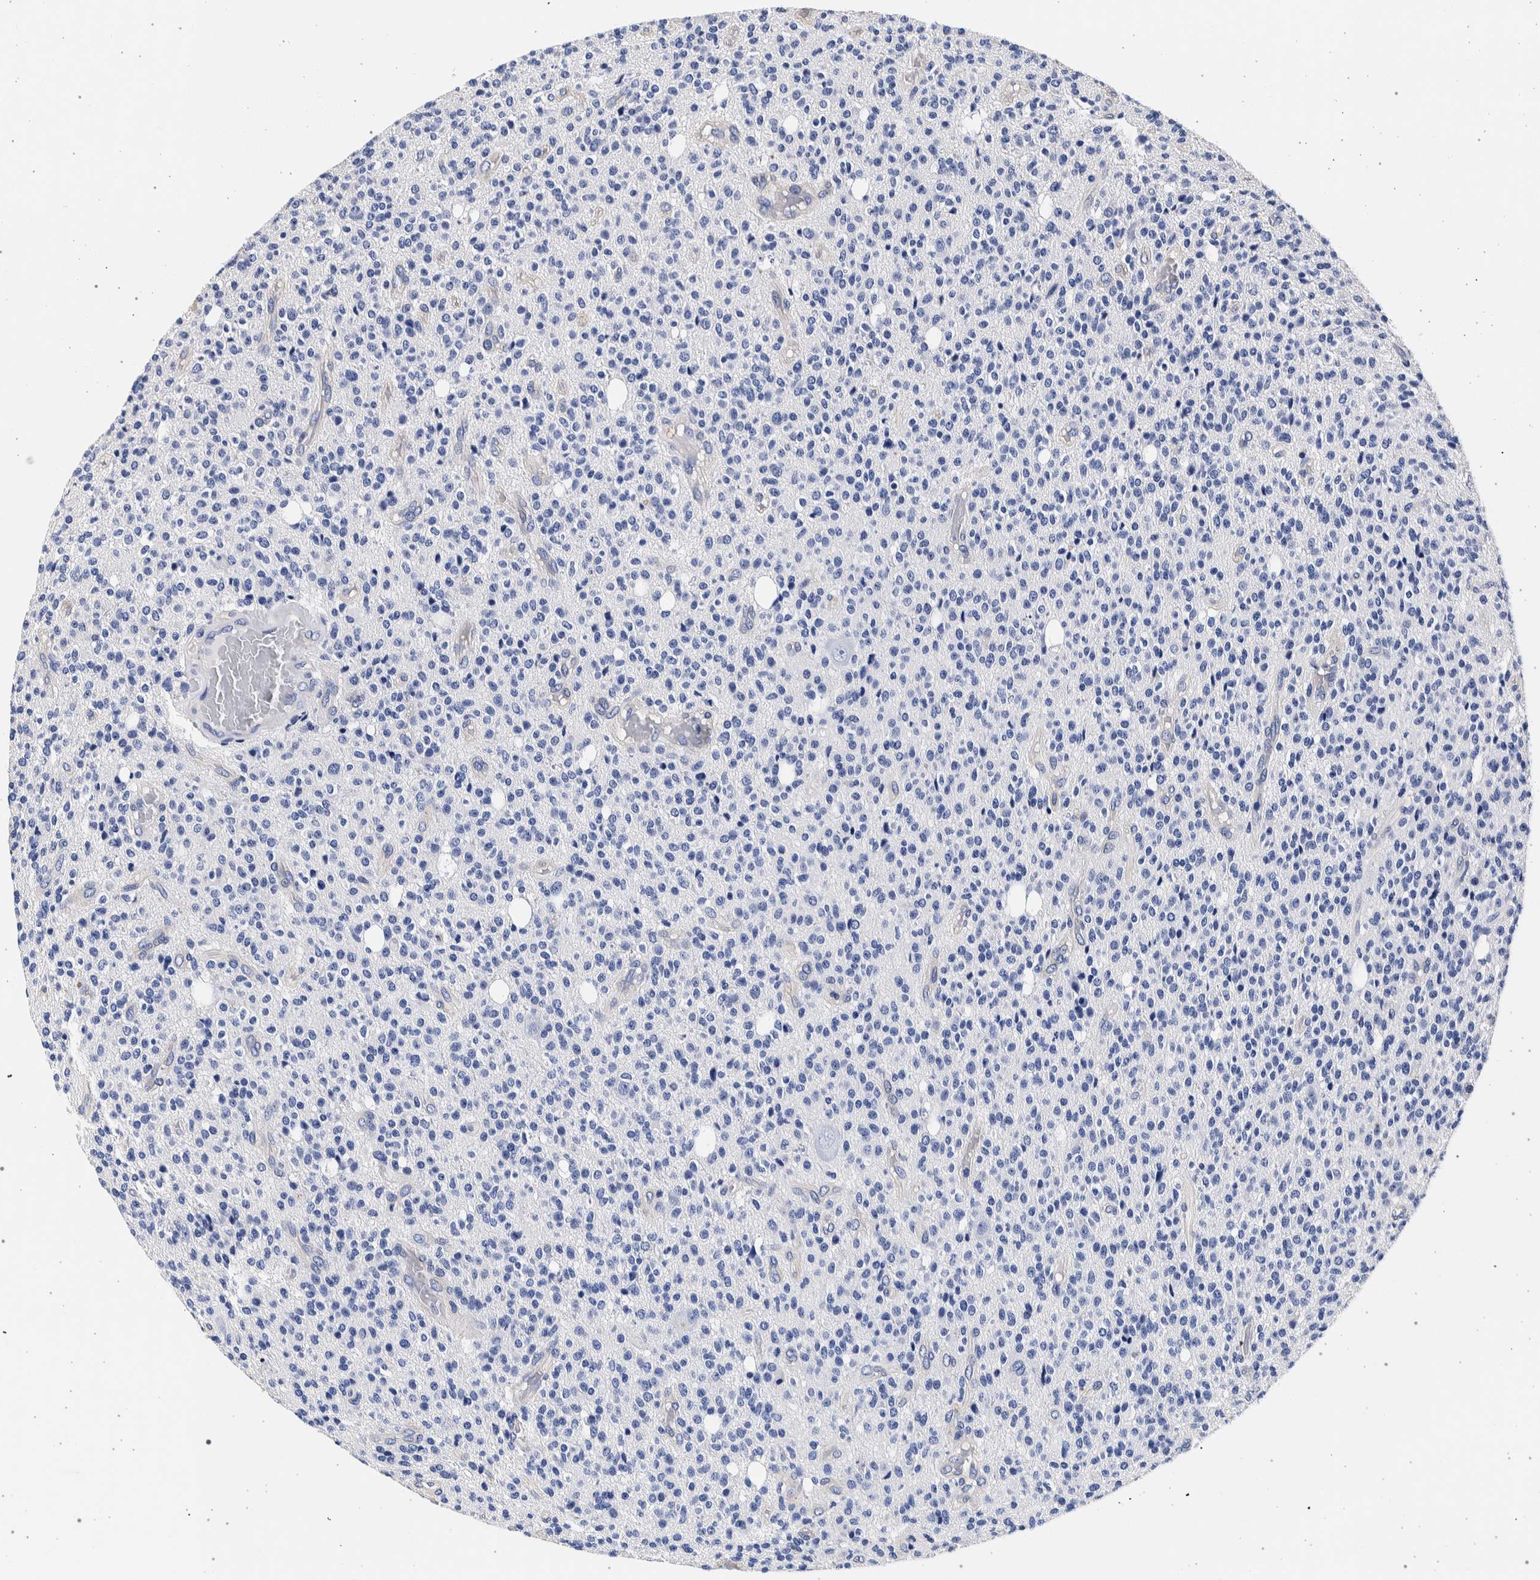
{"staining": {"intensity": "negative", "quantity": "none", "location": "none"}, "tissue": "glioma", "cell_type": "Tumor cells", "image_type": "cancer", "snomed": [{"axis": "morphology", "description": "Glioma, malignant, High grade"}, {"axis": "topography", "description": "Brain"}], "caption": "Immunohistochemical staining of malignant high-grade glioma displays no significant positivity in tumor cells. Brightfield microscopy of IHC stained with DAB (3,3'-diaminobenzidine) (brown) and hematoxylin (blue), captured at high magnification.", "gene": "NIBAN2", "patient": {"sex": "male", "age": 34}}